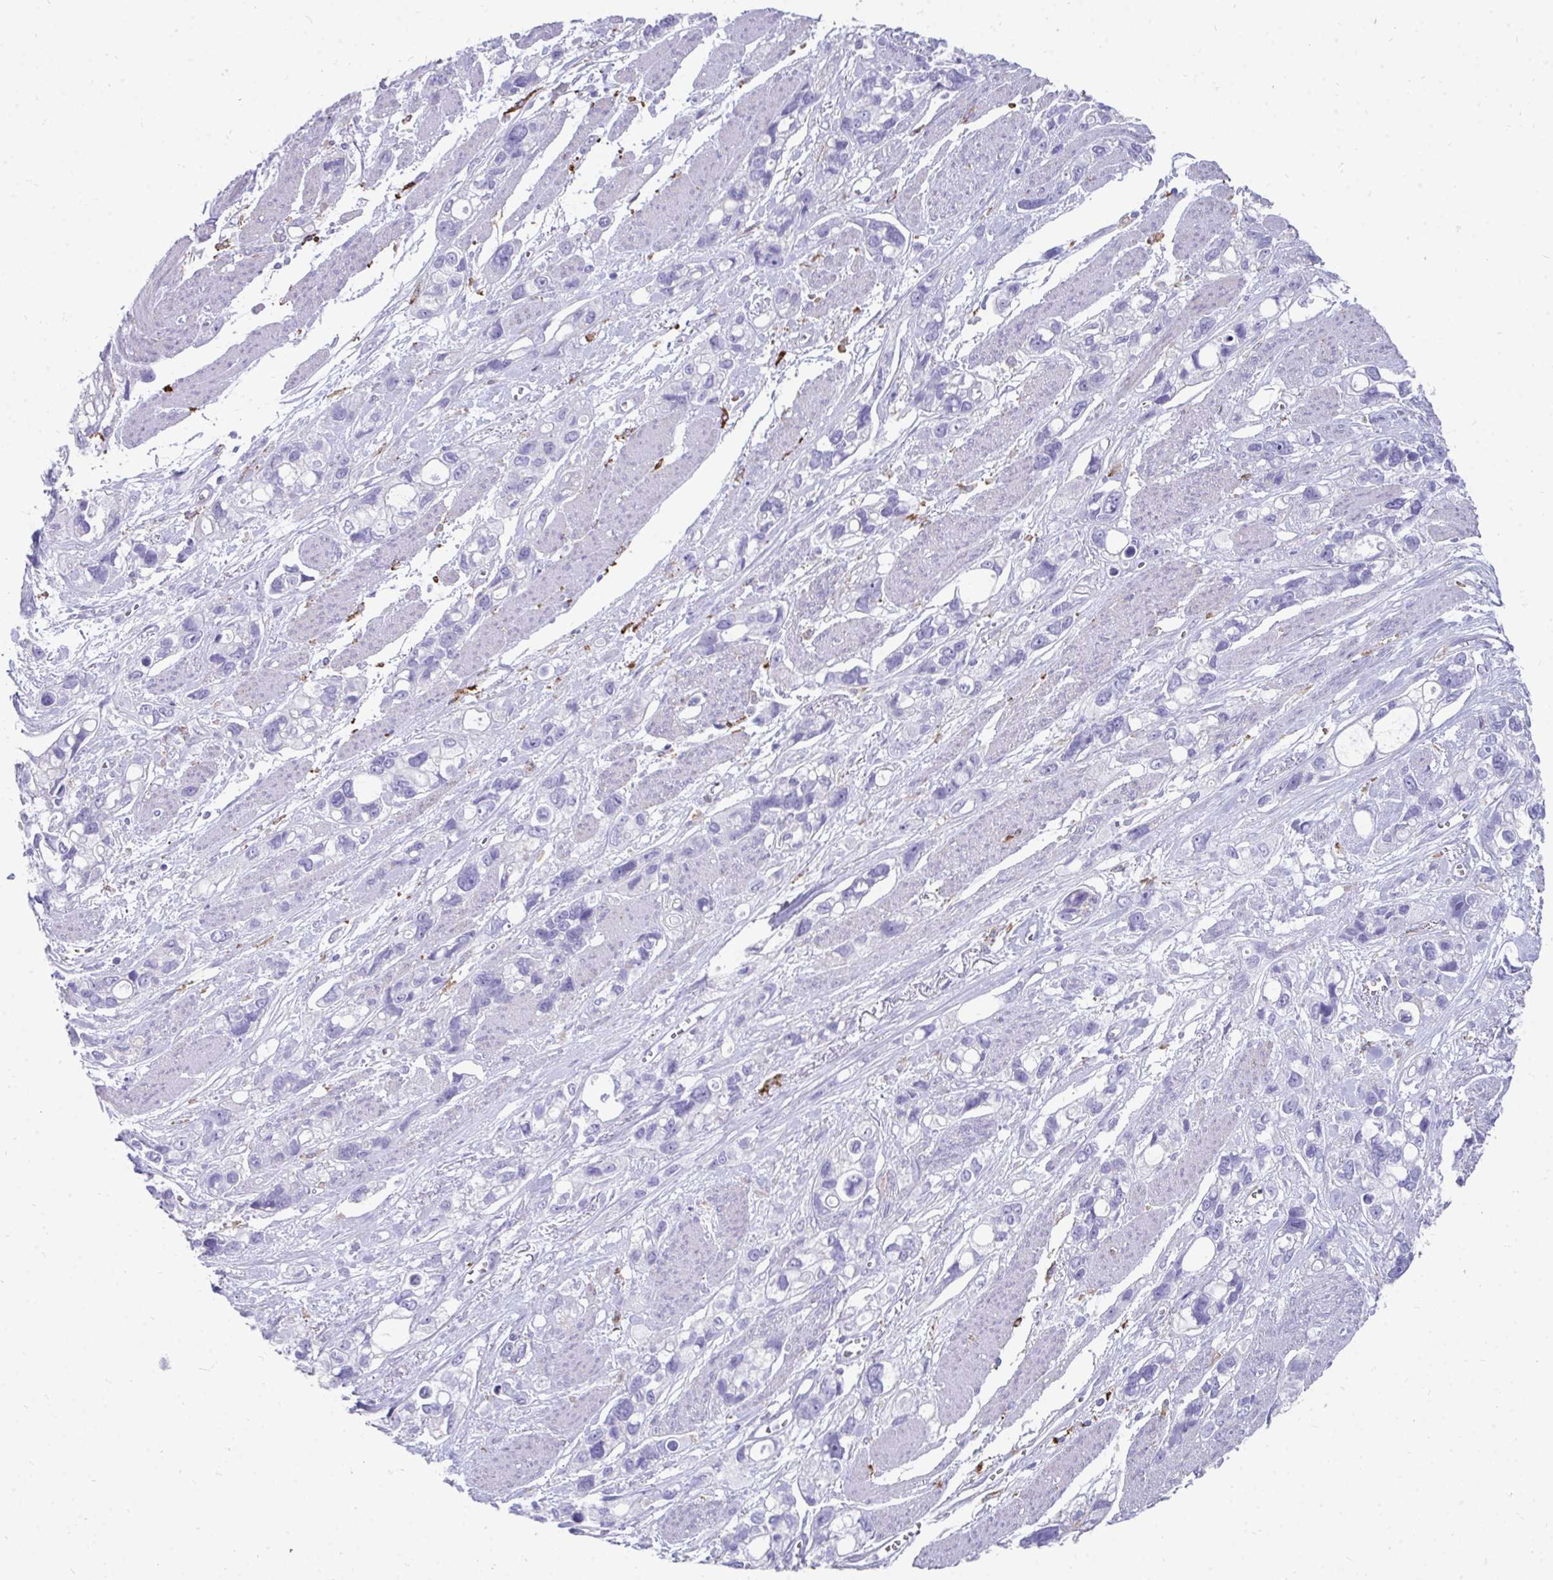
{"staining": {"intensity": "negative", "quantity": "none", "location": "none"}, "tissue": "stomach cancer", "cell_type": "Tumor cells", "image_type": "cancer", "snomed": [{"axis": "morphology", "description": "Adenocarcinoma, NOS"}, {"axis": "topography", "description": "Stomach, upper"}], "caption": "Immunohistochemistry of stomach adenocarcinoma displays no expression in tumor cells. (DAB IHC visualized using brightfield microscopy, high magnification).", "gene": "CD163", "patient": {"sex": "female", "age": 81}}